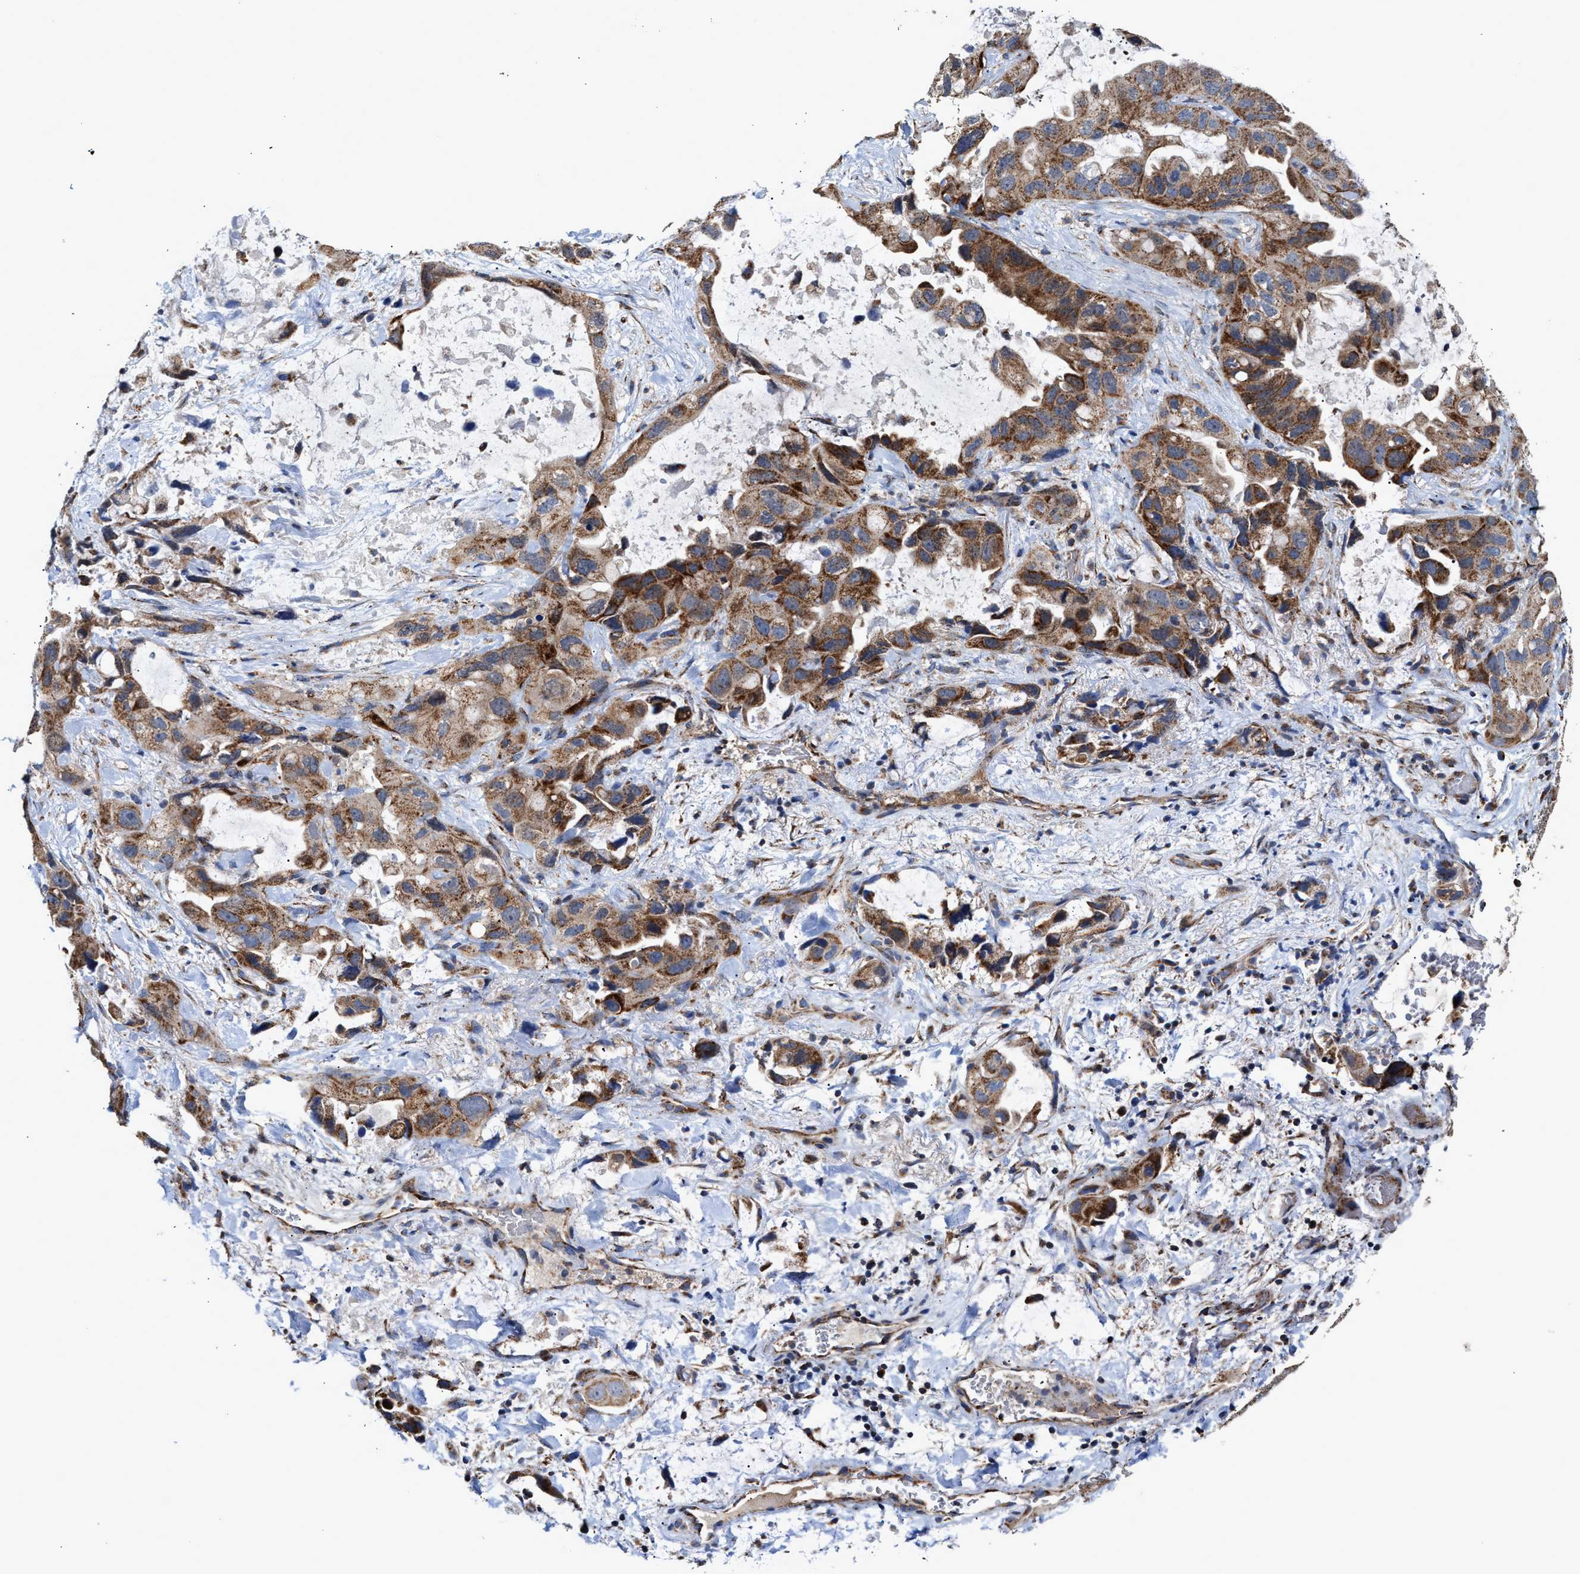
{"staining": {"intensity": "moderate", "quantity": ">75%", "location": "cytoplasmic/membranous"}, "tissue": "lung cancer", "cell_type": "Tumor cells", "image_type": "cancer", "snomed": [{"axis": "morphology", "description": "Squamous cell carcinoma, NOS"}, {"axis": "topography", "description": "Lung"}], "caption": "Lung cancer was stained to show a protein in brown. There is medium levels of moderate cytoplasmic/membranous staining in approximately >75% of tumor cells. (Stains: DAB in brown, nuclei in blue, Microscopy: brightfield microscopy at high magnification).", "gene": "MECR", "patient": {"sex": "female", "age": 73}}